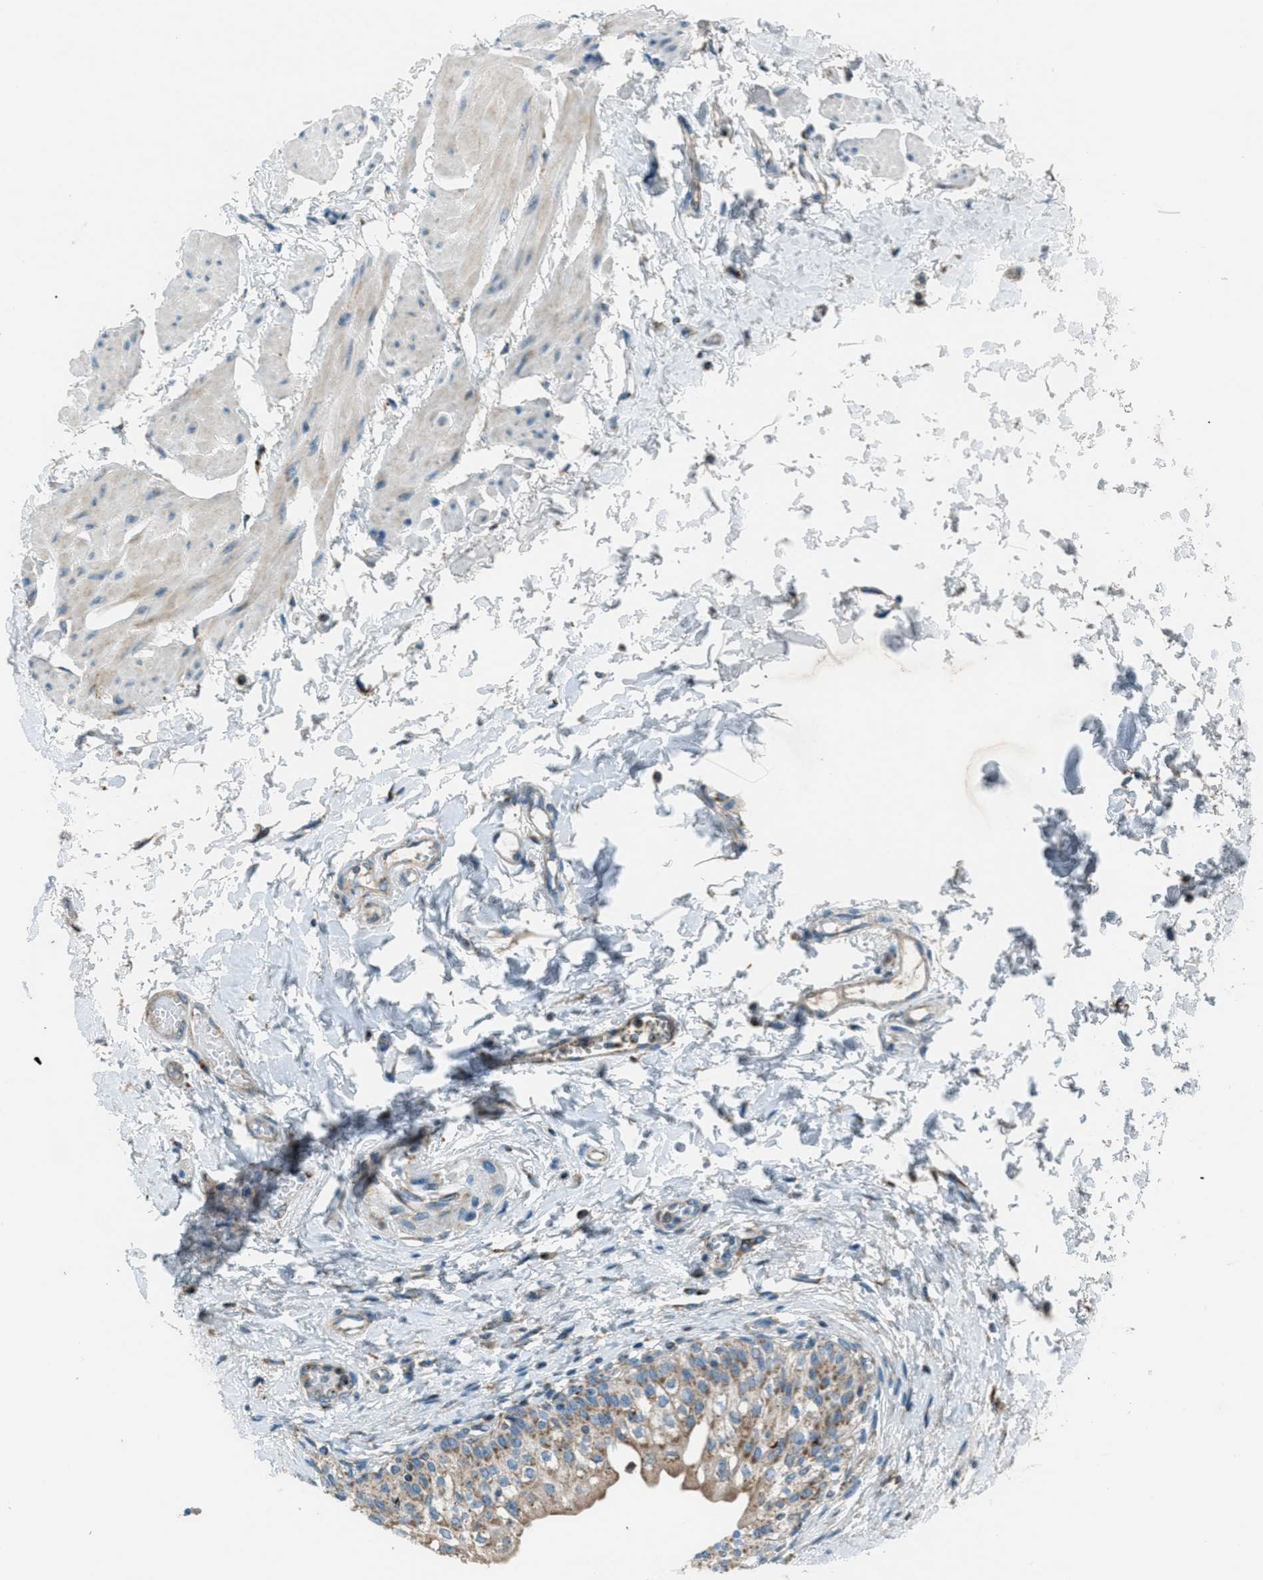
{"staining": {"intensity": "moderate", "quantity": ">75%", "location": "cytoplasmic/membranous"}, "tissue": "urinary bladder", "cell_type": "Urothelial cells", "image_type": "normal", "snomed": [{"axis": "morphology", "description": "Normal tissue, NOS"}, {"axis": "topography", "description": "Urinary bladder"}], "caption": "About >75% of urothelial cells in unremarkable human urinary bladder demonstrate moderate cytoplasmic/membranous protein expression as visualized by brown immunohistochemical staining.", "gene": "BCKDK", "patient": {"sex": "male", "age": 55}}